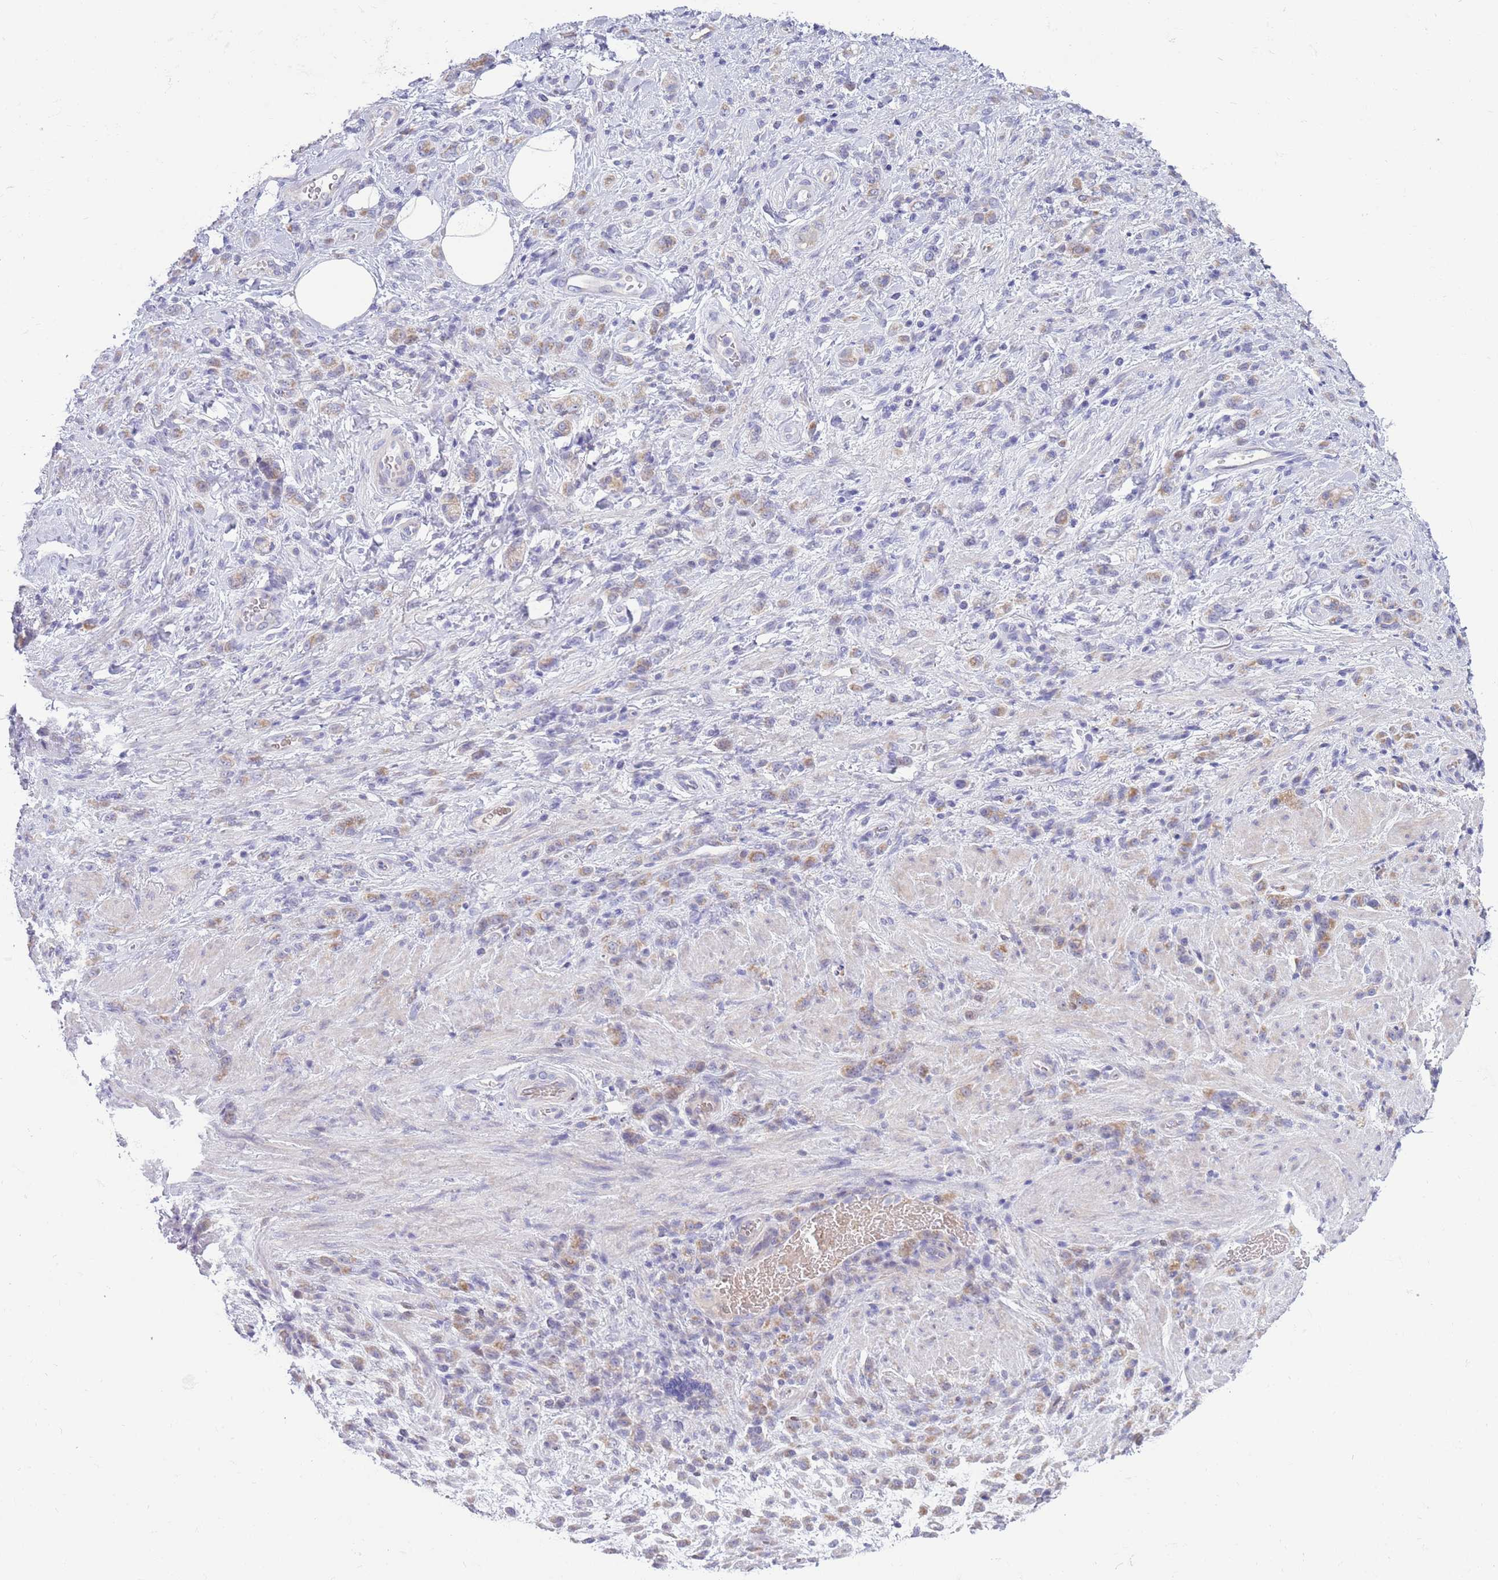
{"staining": {"intensity": "weak", "quantity": "25%-75%", "location": "cytoplasmic/membranous"}, "tissue": "stomach cancer", "cell_type": "Tumor cells", "image_type": "cancer", "snomed": [{"axis": "morphology", "description": "Adenocarcinoma, NOS"}, {"axis": "topography", "description": "Stomach"}], "caption": "Human stomach cancer stained with a protein marker shows weak staining in tumor cells.", "gene": "DDHD1", "patient": {"sex": "male", "age": 77}}